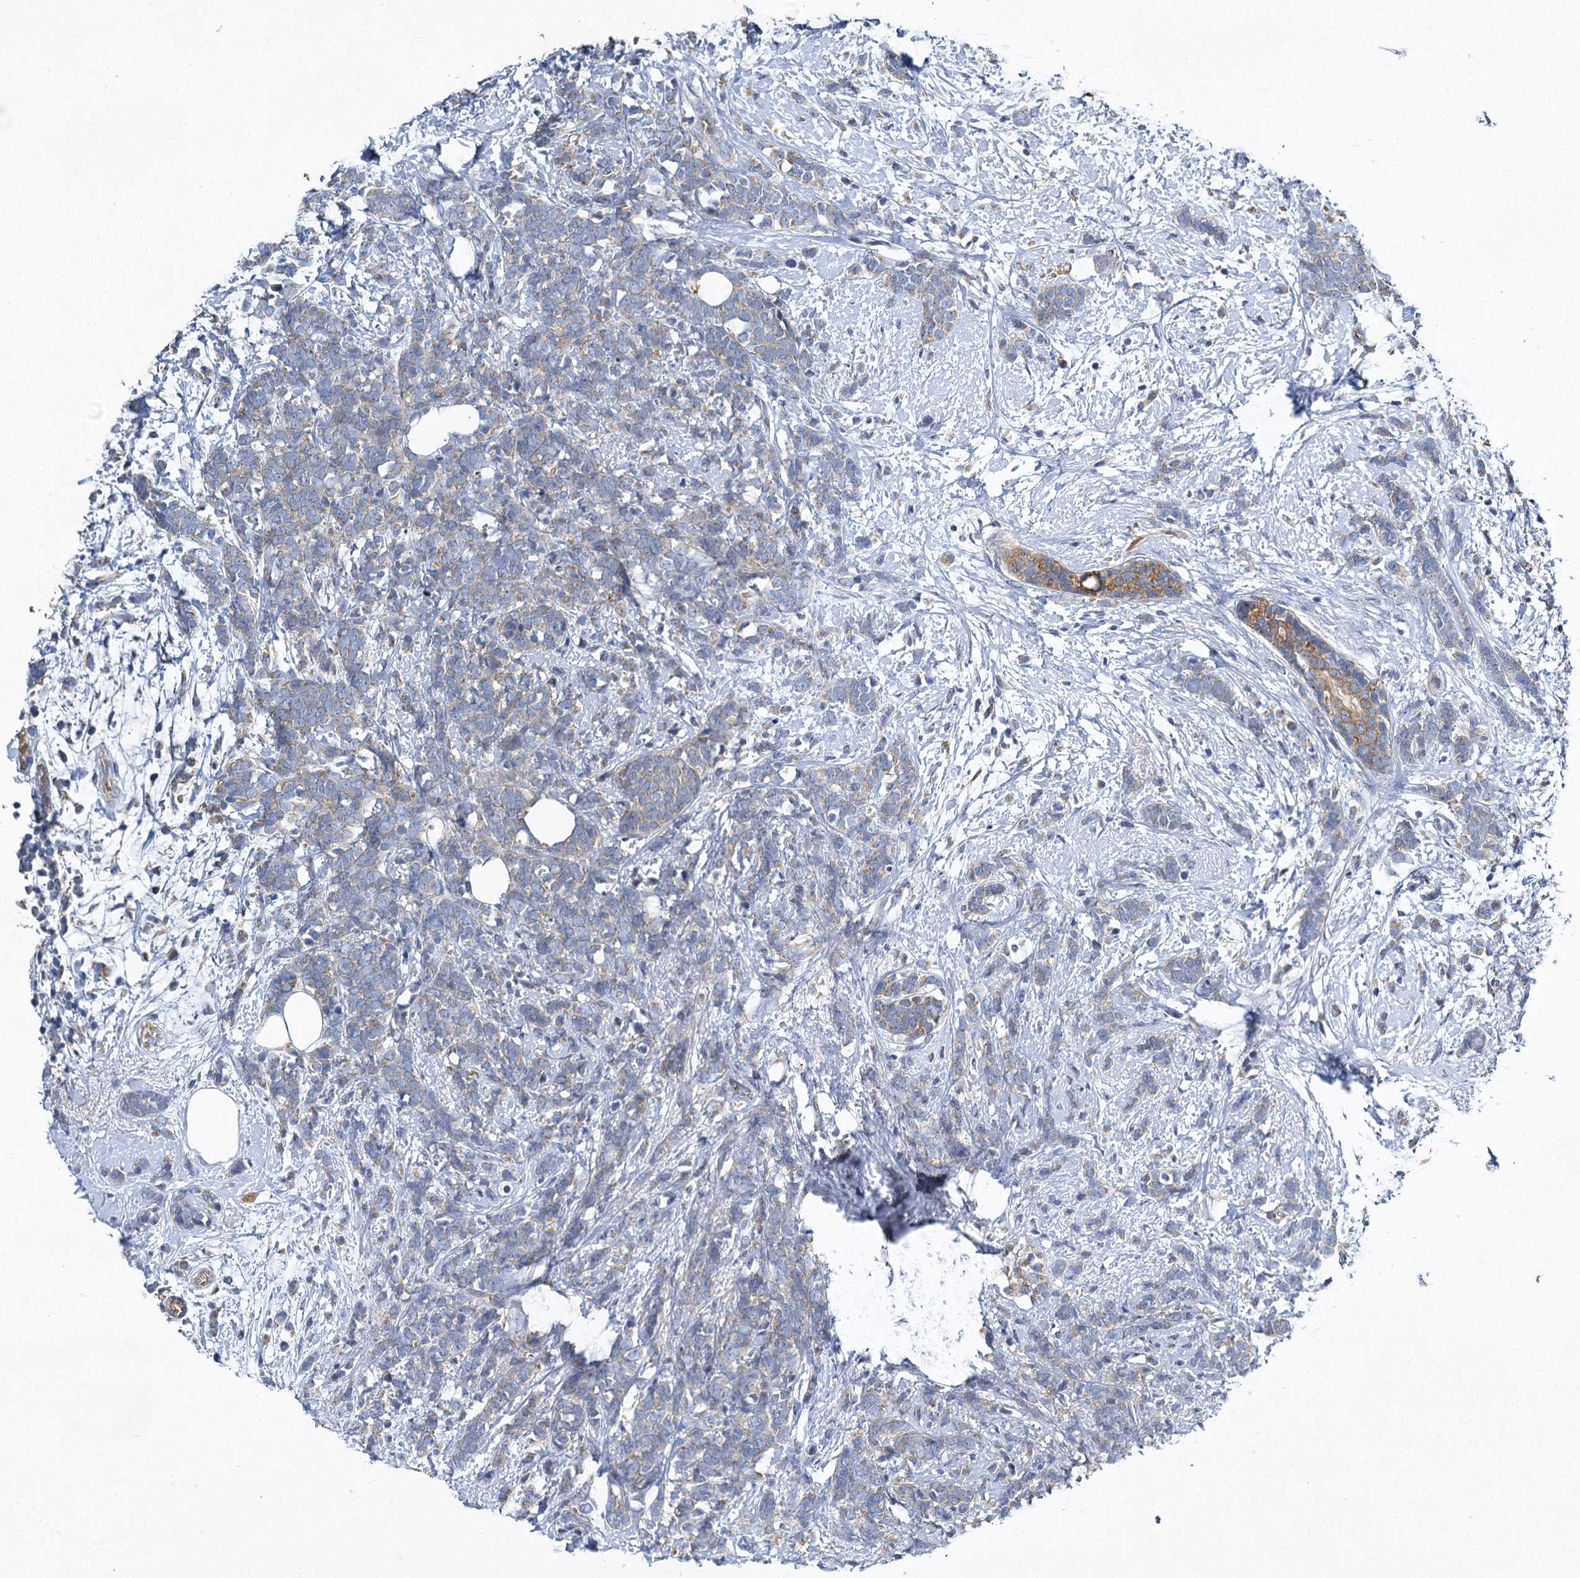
{"staining": {"intensity": "weak", "quantity": "<25%", "location": "cytoplasmic/membranous"}, "tissue": "breast cancer", "cell_type": "Tumor cells", "image_type": "cancer", "snomed": [{"axis": "morphology", "description": "Lobular carcinoma"}, {"axis": "topography", "description": "Breast"}], "caption": "IHC image of human lobular carcinoma (breast) stained for a protein (brown), which exhibits no staining in tumor cells. (DAB immunohistochemistry, high magnification).", "gene": "BCS1L", "patient": {"sex": "female", "age": 58}}